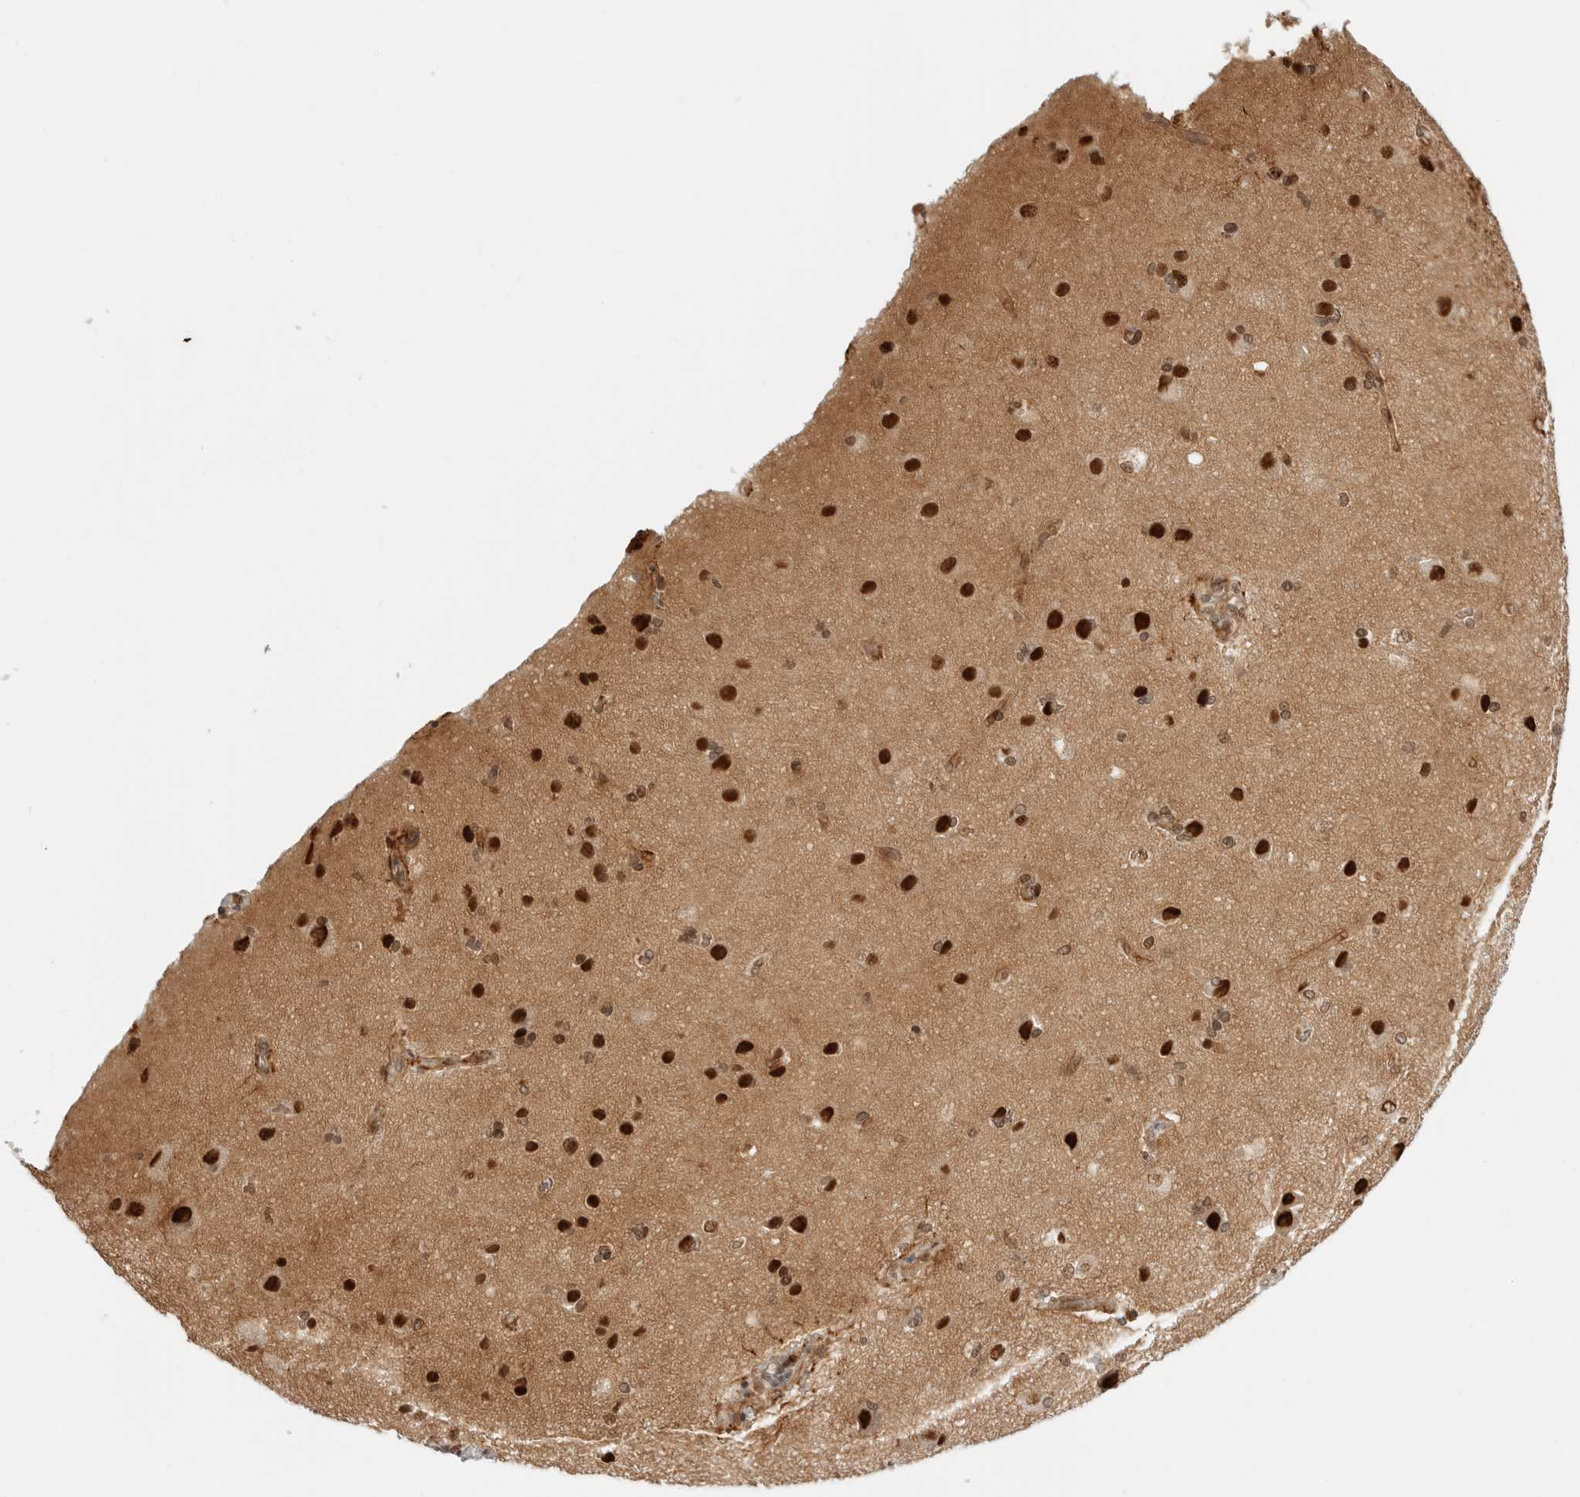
{"staining": {"intensity": "moderate", "quantity": ">75%", "location": "cytoplasmic/membranous"}, "tissue": "cerebral cortex", "cell_type": "Endothelial cells", "image_type": "normal", "snomed": [{"axis": "morphology", "description": "Normal tissue, NOS"}, {"axis": "topography", "description": "Cerebral cortex"}], "caption": "IHC photomicrograph of benign cerebral cortex: cerebral cortex stained using immunohistochemistry (IHC) displays medium levels of moderate protein expression localized specifically in the cytoplasmic/membranous of endothelial cells, appearing as a cytoplasmic/membranous brown color.", "gene": "ZNF613", "patient": {"sex": "male", "age": 62}}